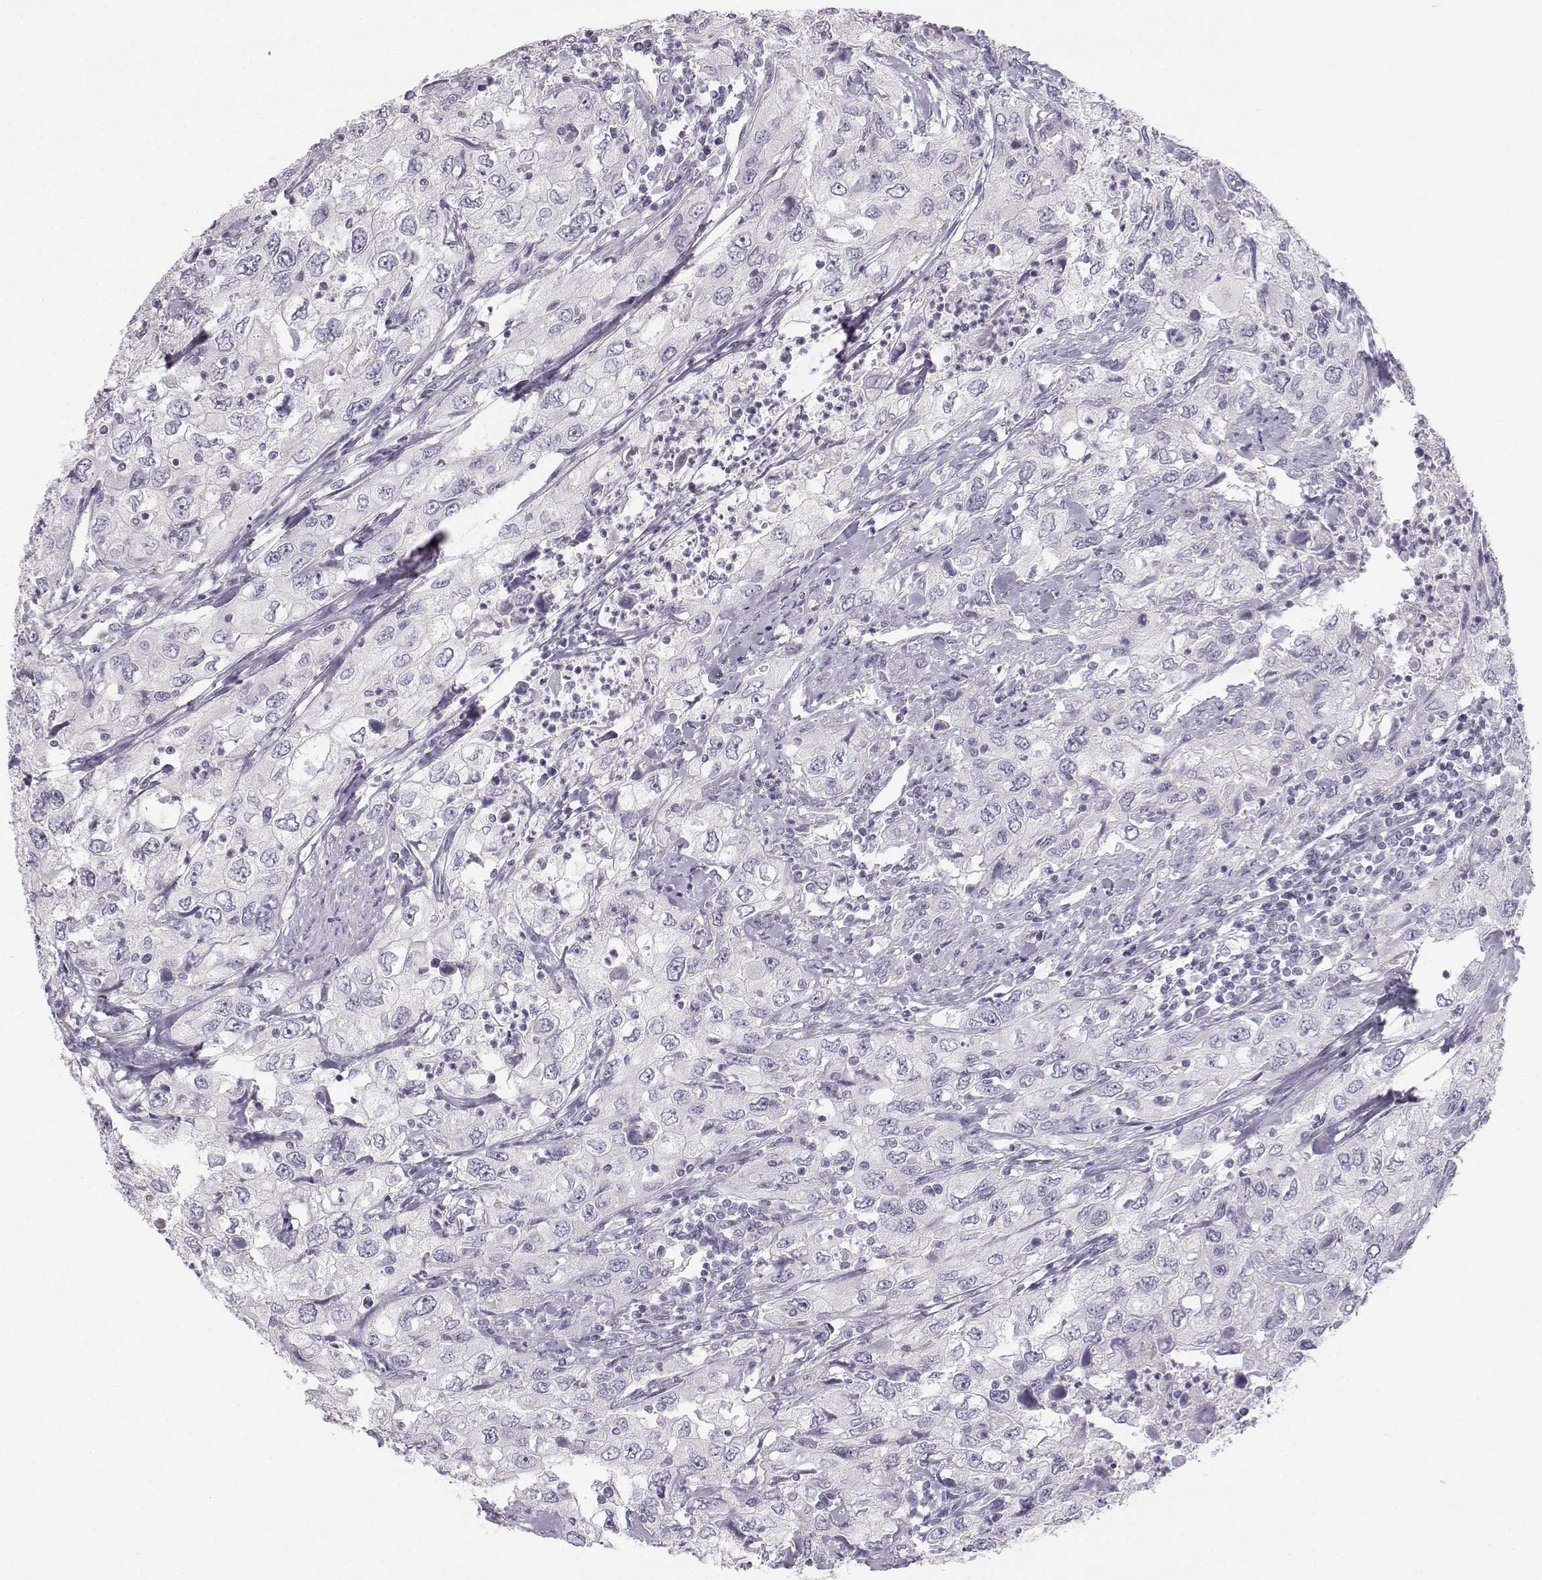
{"staining": {"intensity": "negative", "quantity": "none", "location": "none"}, "tissue": "urothelial cancer", "cell_type": "Tumor cells", "image_type": "cancer", "snomed": [{"axis": "morphology", "description": "Urothelial carcinoma, High grade"}, {"axis": "topography", "description": "Urinary bladder"}], "caption": "DAB (3,3'-diaminobenzidine) immunohistochemical staining of urothelial cancer shows no significant positivity in tumor cells. (Brightfield microscopy of DAB IHC at high magnification).", "gene": "SYCE1", "patient": {"sex": "male", "age": 76}}